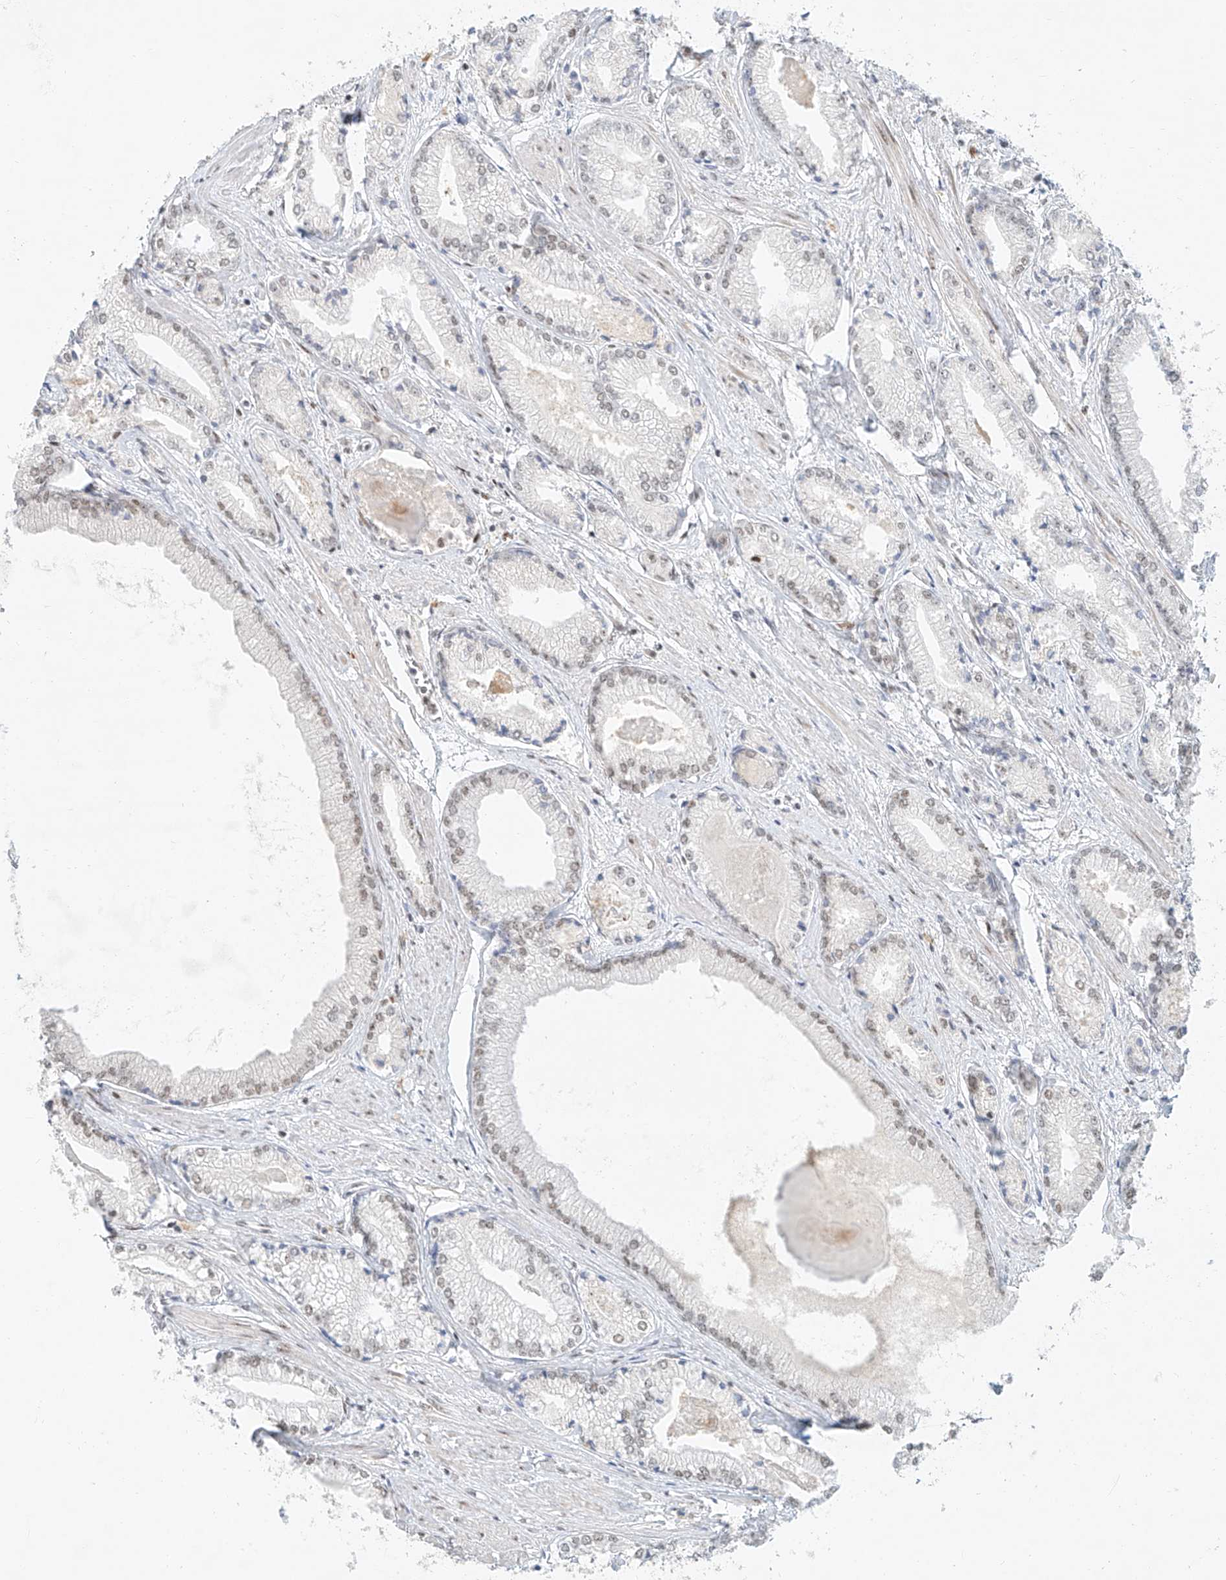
{"staining": {"intensity": "weak", "quantity": "<25%", "location": "nuclear"}, "tissue": "prostate cancer", "cell_type": "Tumor cells", "image_type": "cancer", "snomed": [{"axis": "morphology", "description": "Adenocarcinoma, Low grade"}, {"axis": "topography", "description": "Prostate"}], "caption": "Immunohistochemical staining of prostate cancer (adenocarcinoma (low-grade)) demonstrates no significant staining in tumor cells.", "gene": "CXorf58", "patient": {"sex": "male", "age": 60}}